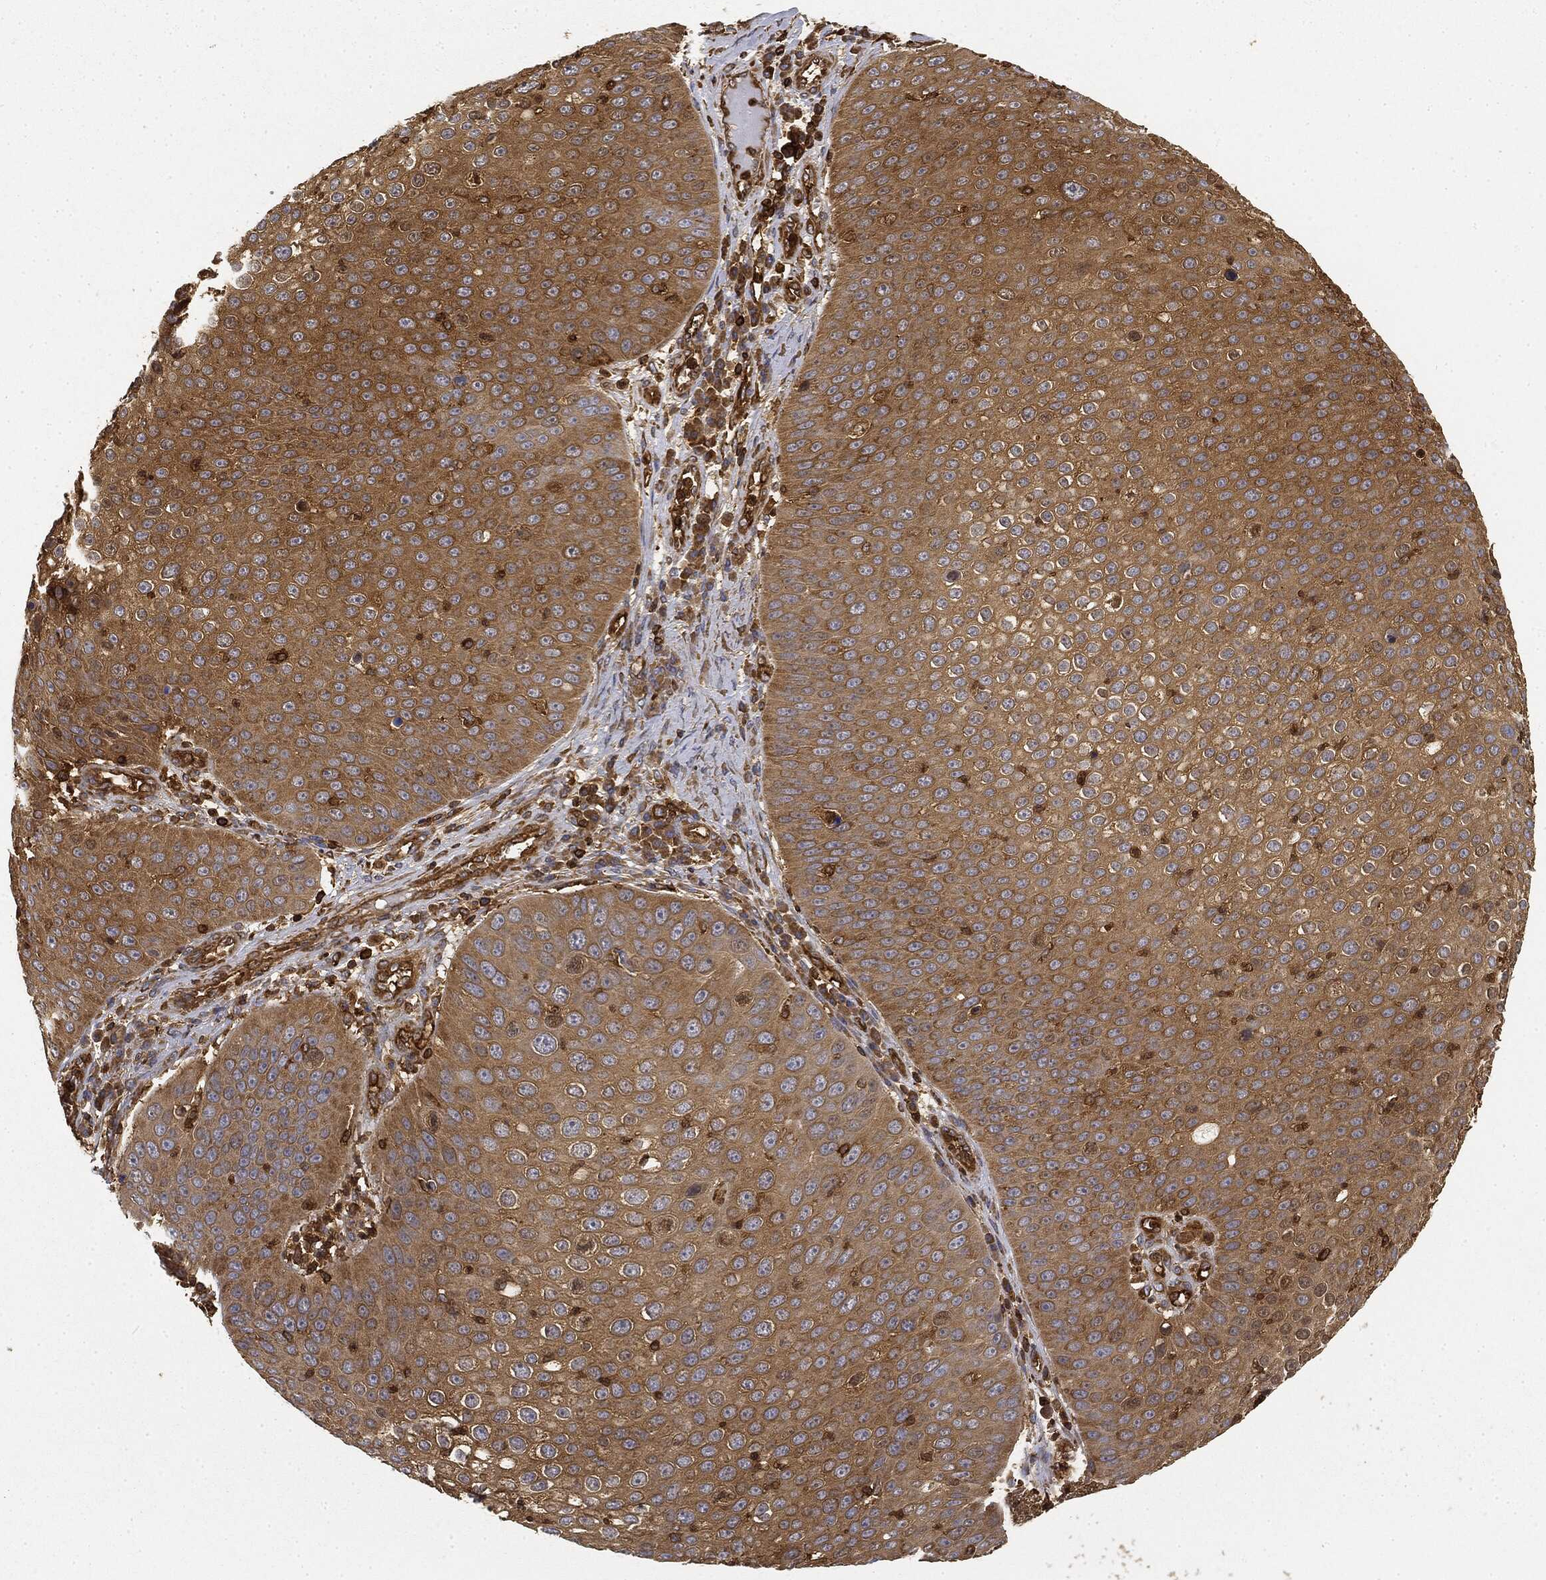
{"staining": {"intensity": "strong", "quantity": "25%-75%", "location": "cytoplasmic/membranous"}, "tissue": "skin cancer", "cell_type": "Tumor cells", "image_type": "cancer", "snomed": [{"axis": "morphology", "description": "Squamous cell carcinoma, NOS"}, {"axis": "topography", "description": "Skin"}], "caption": "Brown immunohistochemical staining in human squamous cell carcinoma (skin) displays strong cytoplasmic/membranous expression in approximately 25%-75% of tumor cells.", "gene": "WDR1", "patient": {"sex": "male", "age": 71}}